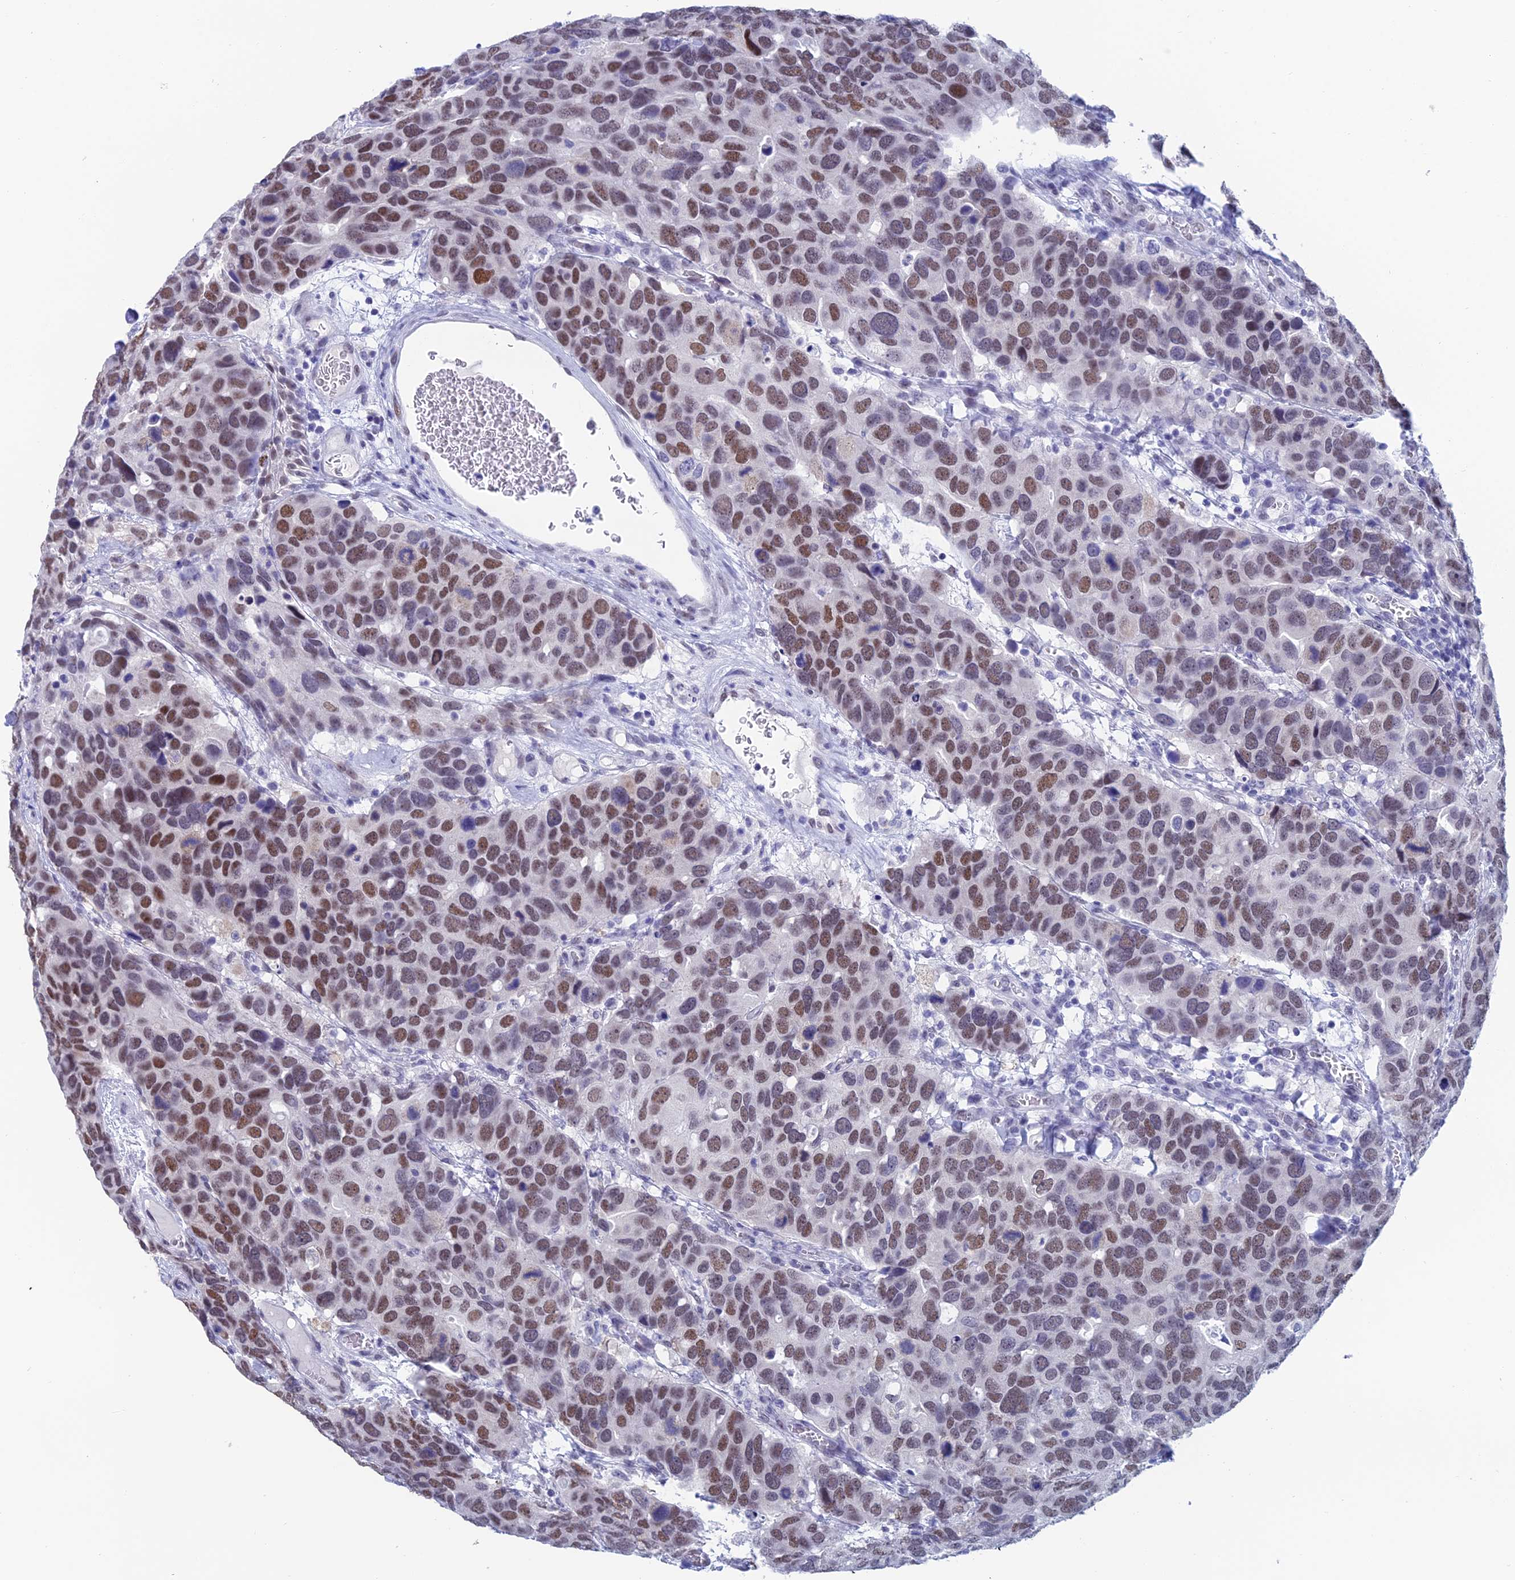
{"staining": {"intensity": "moderate", "quantity": ">75%", "location": "nuclear"}, "tissue": "breast cancer", "cell_type": "Tumor cells", "image_type": "cancer", "snomed": [{"axis": "morphology", "description": "Duct carcinoma"}, {"axis": "topography", "description": "Breast"}], "caption": "There is medium levels of moderate nuclear expression in tumor cells of breast cancer (intraductal carcinoma), as demonstrated by immunohistochemical staining (brown color).", "gene": "NABP2", "patient": {"sex": "female", "age": 83}}